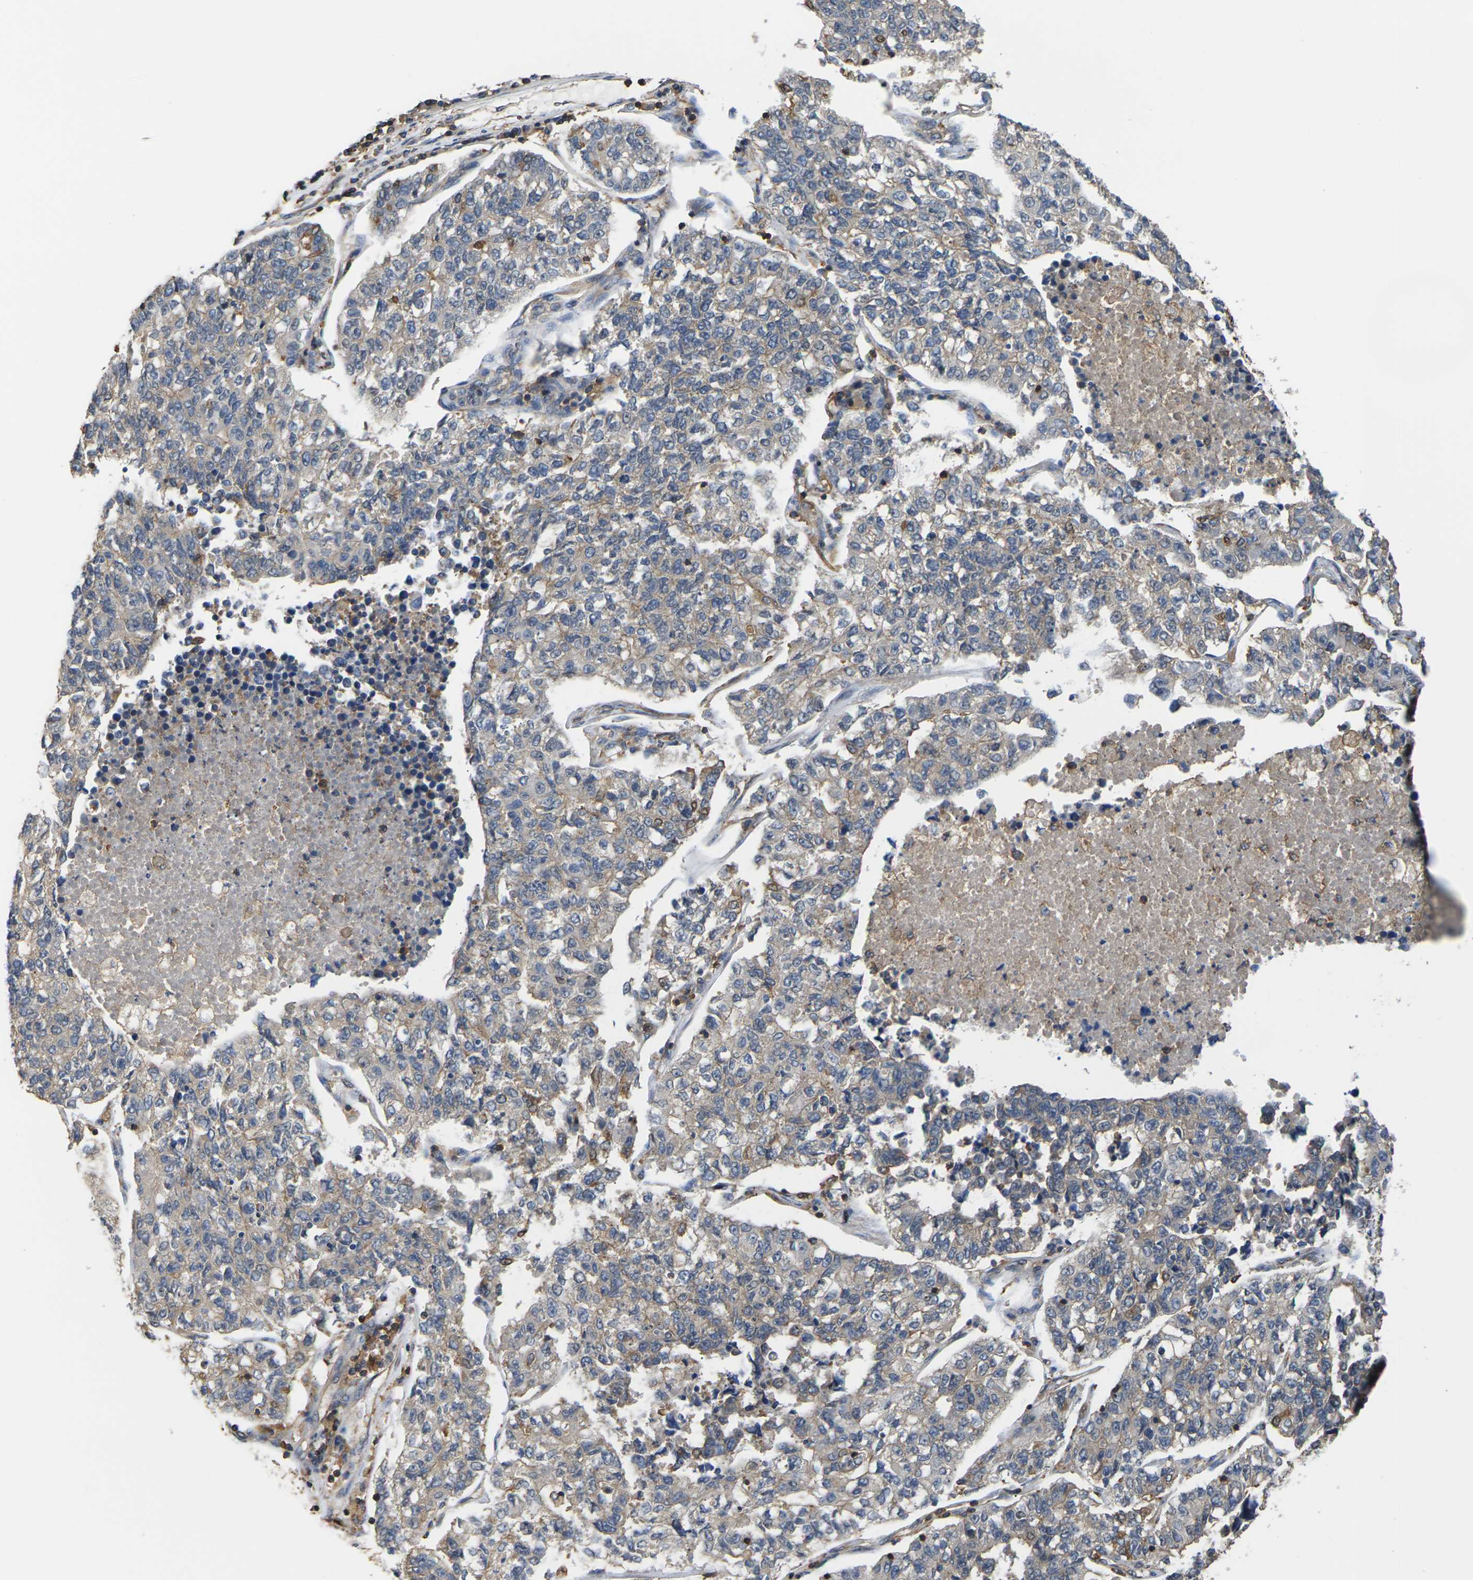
{"staining": {"intensity": "negative", "quantity": "none", "location": "none"}, "tissue": "lung cancer", "cell_type": "Tumor cells", "image_type": "cancer", "snomed": [{"axis": "morphology", "description": "Adenocarcinoma, NOS"}, {"axis": "topography", "description": "Lung"}], "caption": "IHC photomicrograph of human adenocarcinoma (lung) stained for a protein (brown), which reveals no staining in tumor cells. (Stains: DAB (3,3'-diaminobenzidine) immunohistochemistry (IHC) with hematoxylin counter stain, Microscopy: brightfield microscopy at high magnification).", "gene": "IQGAP1", "patient": {"sex": "male", "age": 49}}